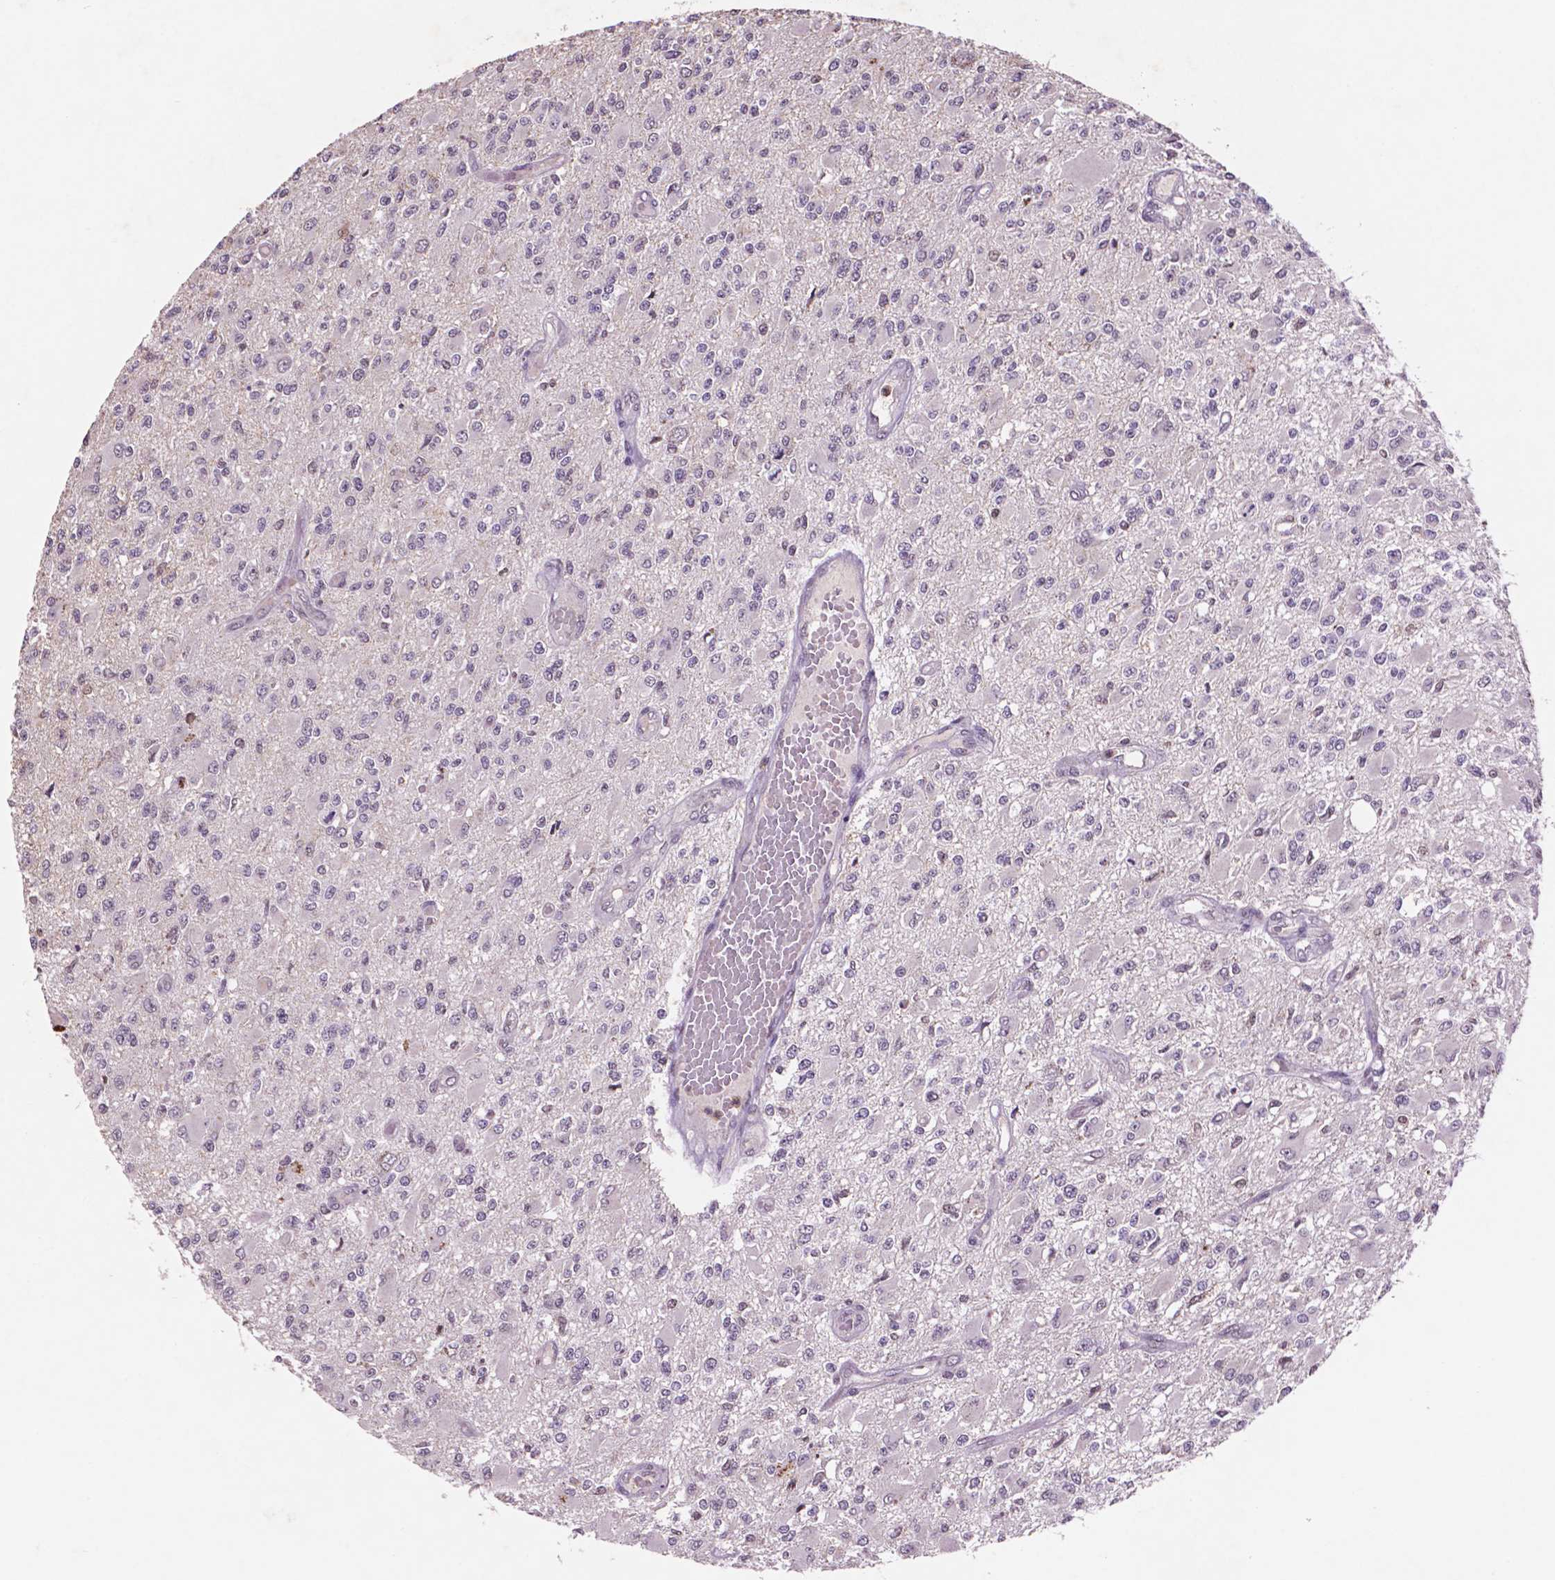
{"staining": {"intensity": "negative", "quantity": "none", "location": "none"}, "tissue": "glioma", "cell_type": "Tumor cells", "image_type": "cancer", "snomed": [{"axis": "morphology", "description": "Glioma, malignant, High grade"}, {"axis": "topography", "description": "Brain"}], "caption": "Glioma was stained to show a protein in brown. There is no significant positivity in tumor cells.", "gene": "GLRX", "patient": {"sex": "female", "age": 63}}